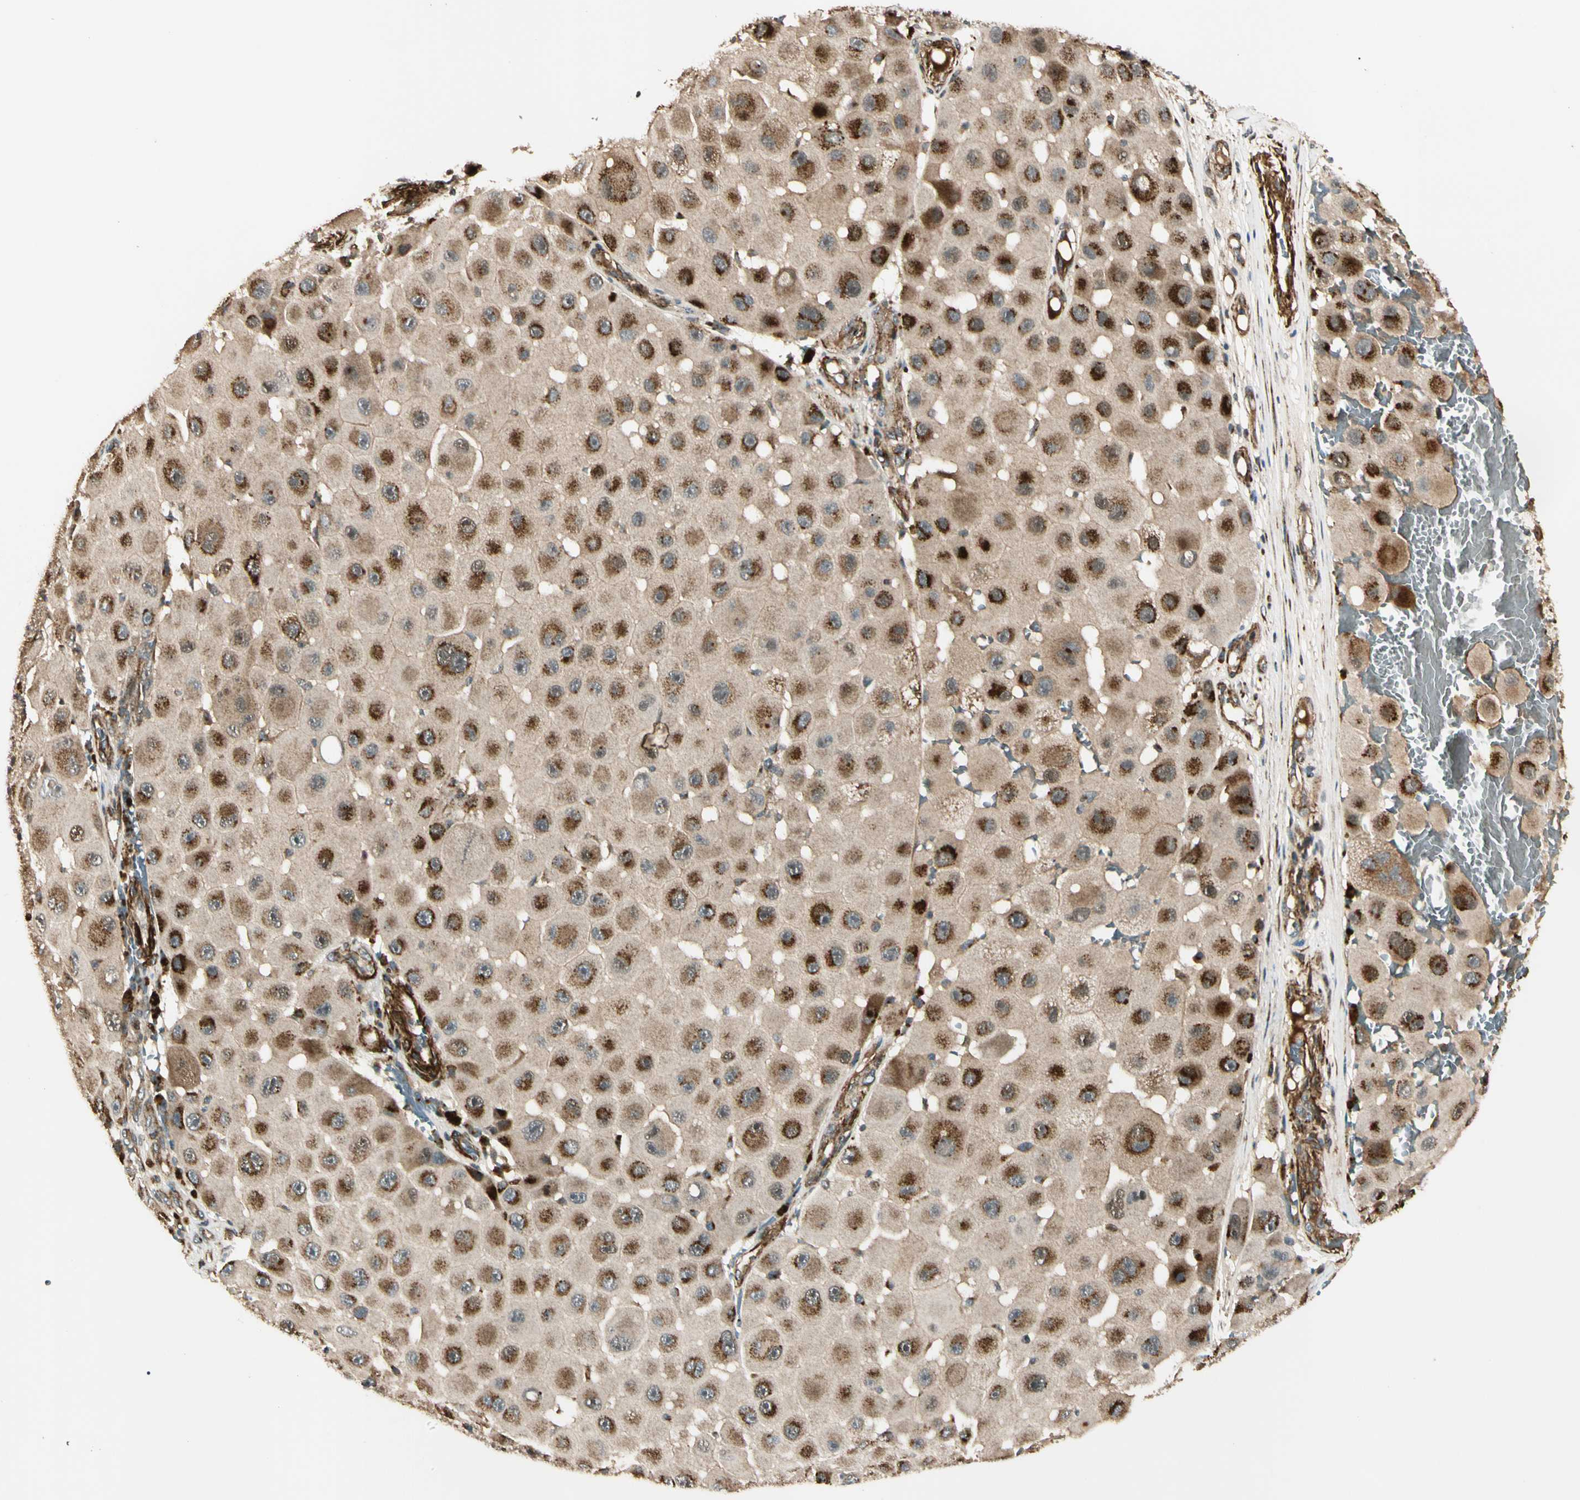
{"staining": {"intensity": "strong", "quantity": ">75%", "location": "cytoplasmic/membranous"}, "tissue": "melanoma", "cell_type": "Tumor cells", "image_type": "cancer", "snomed": [{"axis": "morphology", "description": "Malignant melanoma, NOS"}, {"axis": "topography", "description": "Skin"}], "caption": "Malignant melanoma stained with a protein marker demonstrates strong staining in tumor cells.", "gene": "GCK", "patient": {"sex": "female", "age": 81}}